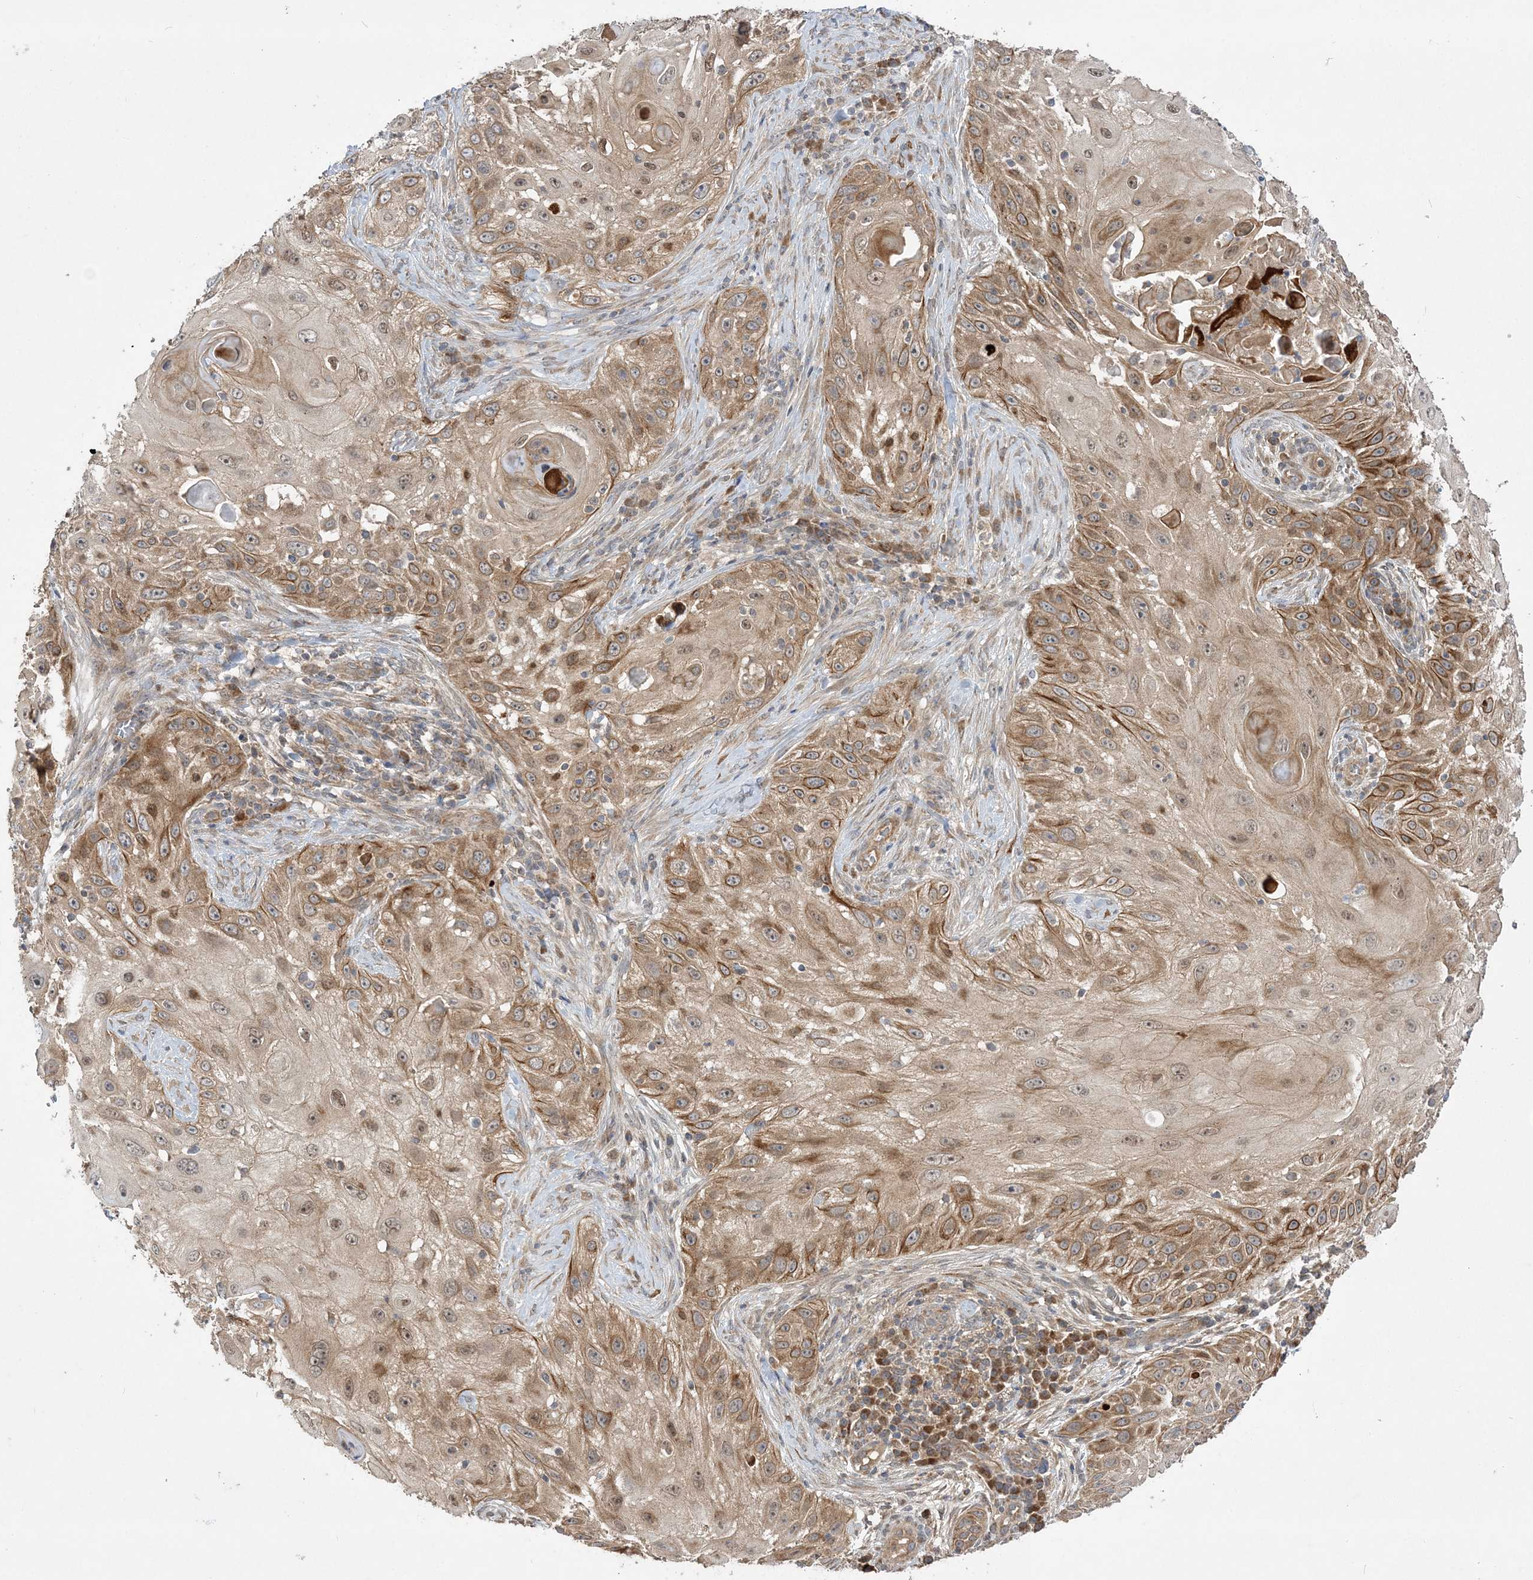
{"staining": {"intensity": "moderate", "quantity": ">75%", "location": "cytoplasmic/membranous"}, "tissue": "skin cancer", "cell_type": "Tumor cells", "image_type": "cancer", "snomed": [{"axis": "morphology", "description": "Squamous cell carcinoma, NOS"}, {"axis": "topography", "description": "Skin"}], "caption": "Protein expression analysis of human skin cancer (squamous cell carcinoma) reveals moderate cytoplasmic/membranous expression in approximately >75% of tumor cells.", "gene": "MMADHC", "patient": {"sex": "female", "age": 44}}